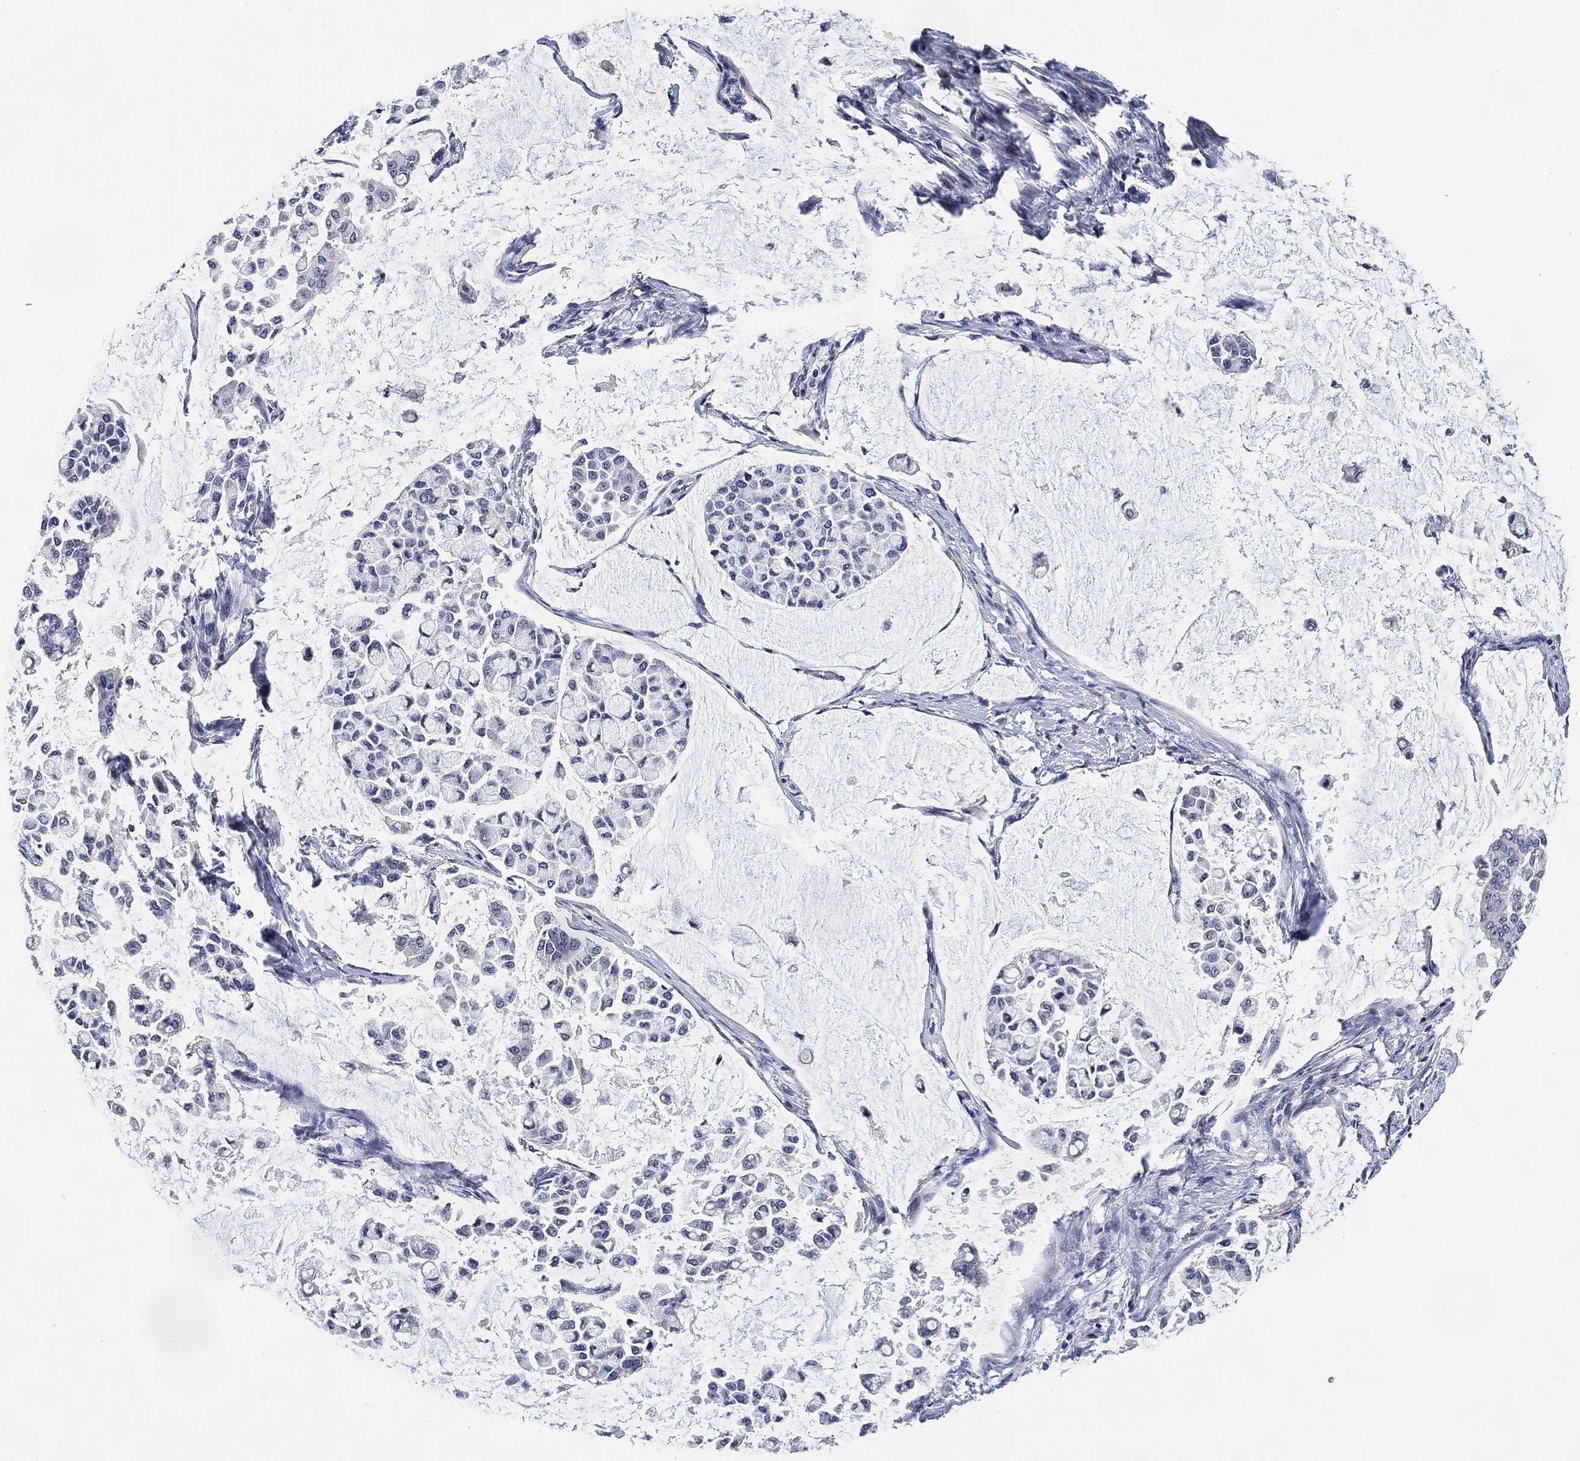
{"staining": {"intensity": "negative", "quantity": "none", "location": "none"}, "tissue": "stomach cancer", "cell_type": "Tumor cells", "image_type": "cancer", "snomed": [{"axis": "morphology", "description": "Adenocarcinoma, NOS"}, {"axis": "topography", "description": "Stomach"}], "caption": "An immunohistochemistry photomicrograph of stomach cancer is shown. There is no staining in tumor cells of stomach cancer.", "gene": "DAZL", "patient": {"sex": "male", "age": 82}}